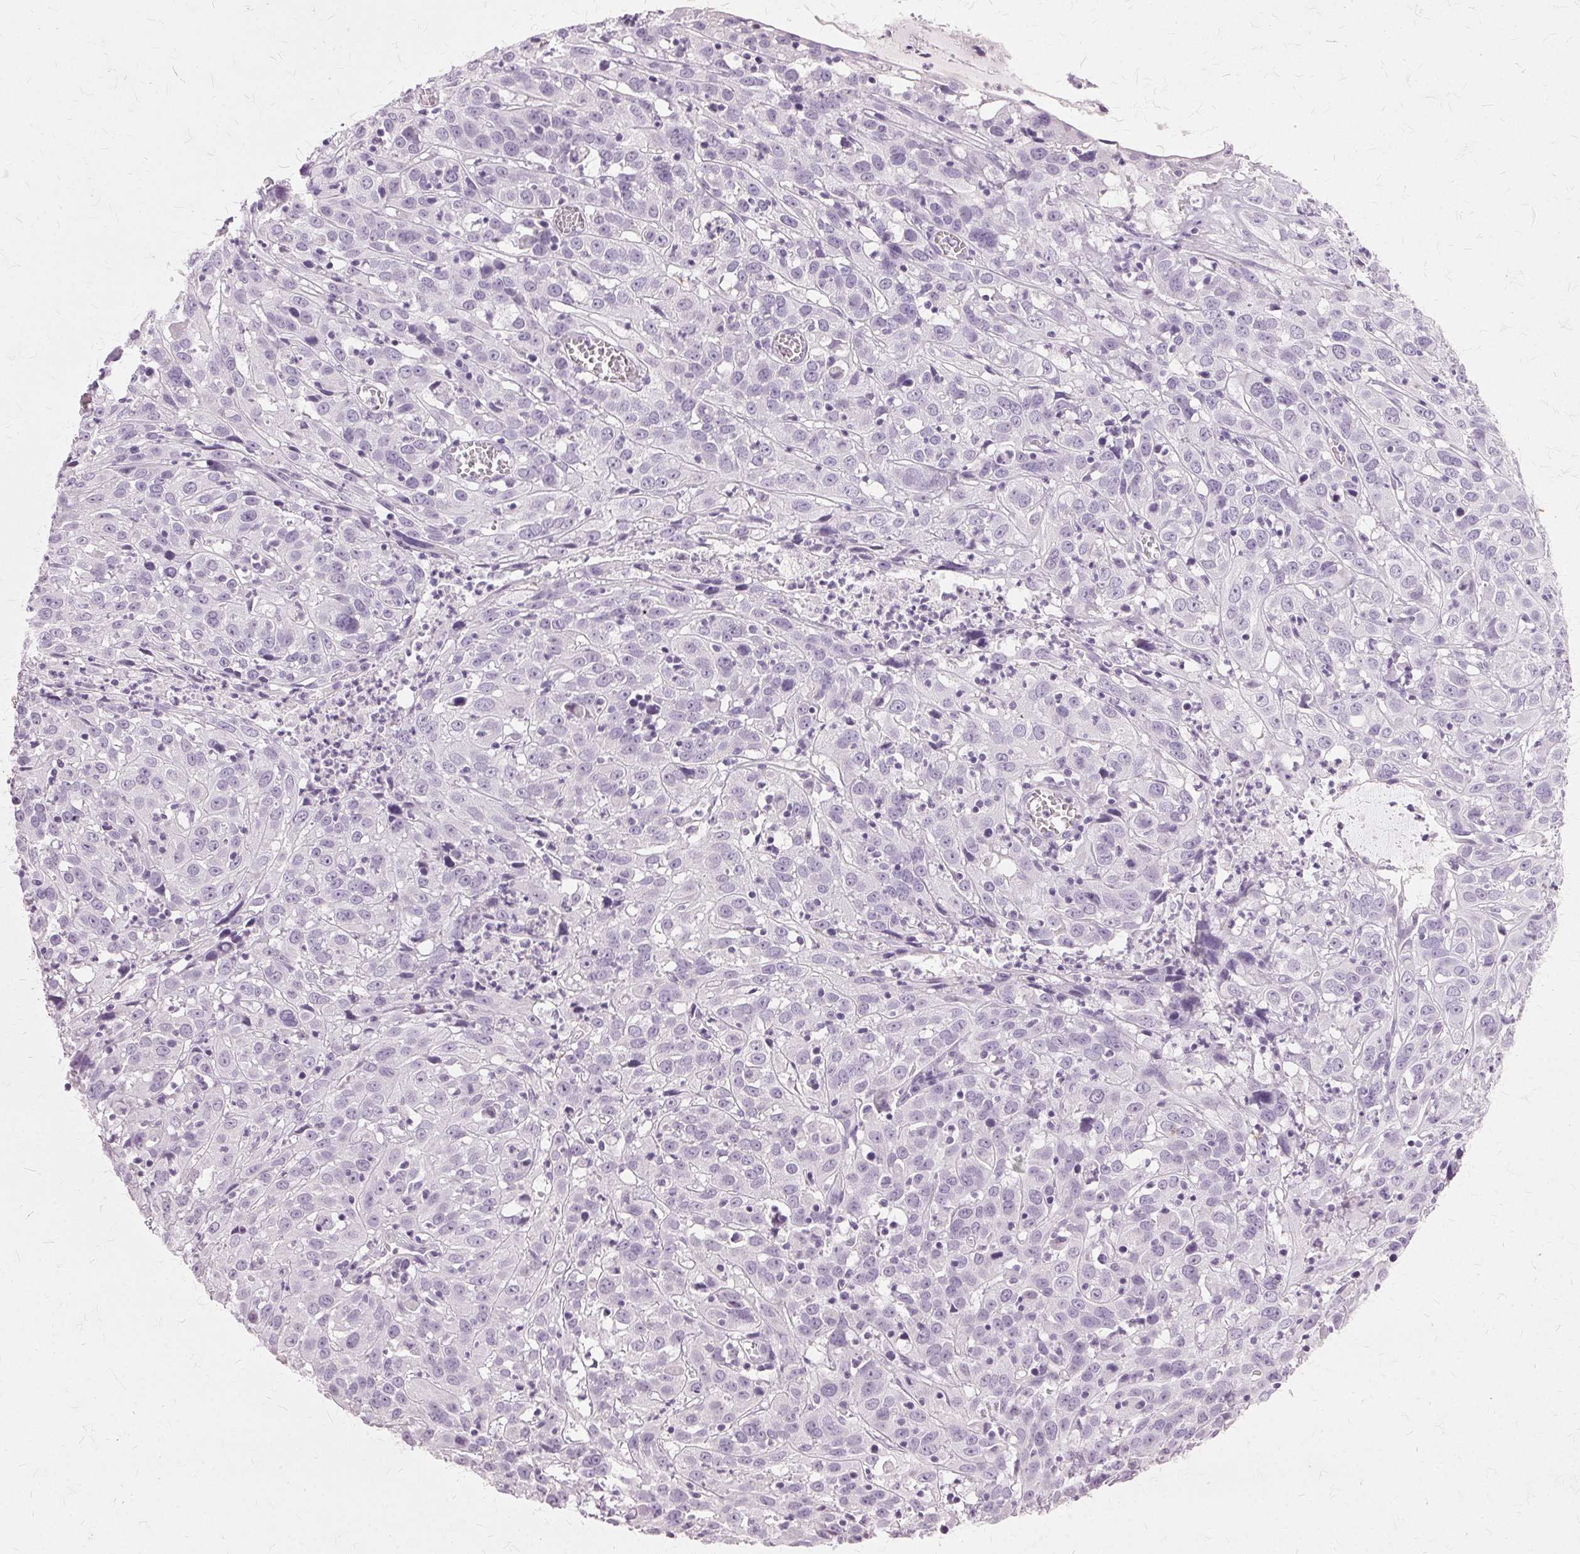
{"staining": {"intensity": "negative", "quantity": "none", "location": "none"}, "tissue": "cervical cancer", "cell_type": "Tumor cells", "image_type": "cancer", "snomed": [{"axis": "morphology", "description": "Squamous cell carcinoma, NOS"}, {"axis": "topography", "description": "Cervix"}], "caption": "Micrograph shows no significant protein staining in tumor cells of squamous cell carcinoma (cervical).", "gene": "SLC45A3", "patient": {"sex": "female", "age": 32}}